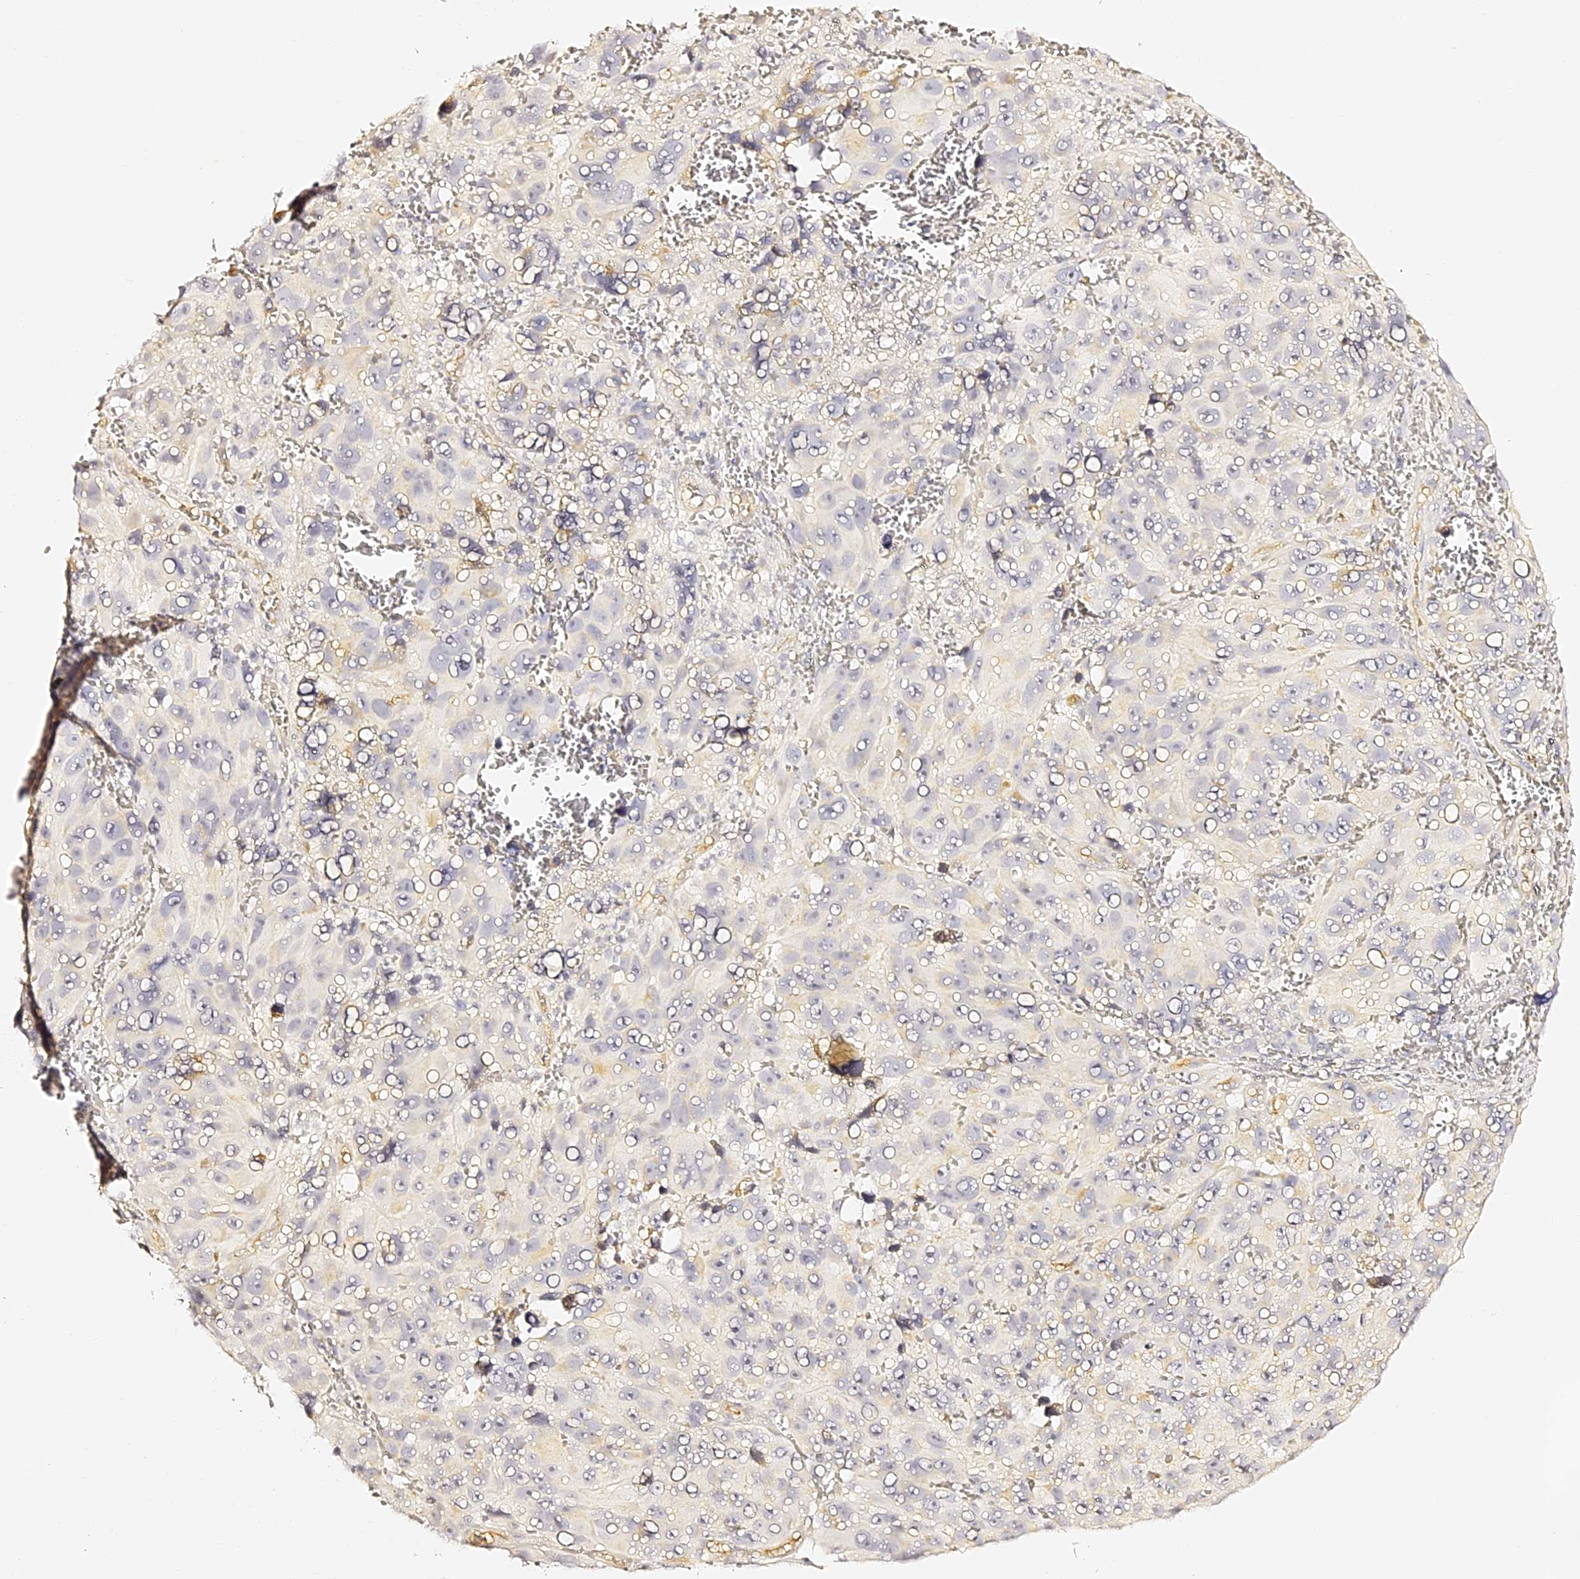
{"staining": {"intensity": "negative", "quantity": "none", "location": "none"}, "tissue": "melanoma", "cell_type": "Tumor cells", "image_type": "cancer", "snomed": [{"axis": "morphology", "description": "Malignant melanoma, NOS"}, {"axis": "topography", "description": "Skin"}], "caption": "IHC of malignant melanoma shows no positivity in tumor cells.", "gene": "SLC1A3", "patient": {"sex": "male", "age": 84}}